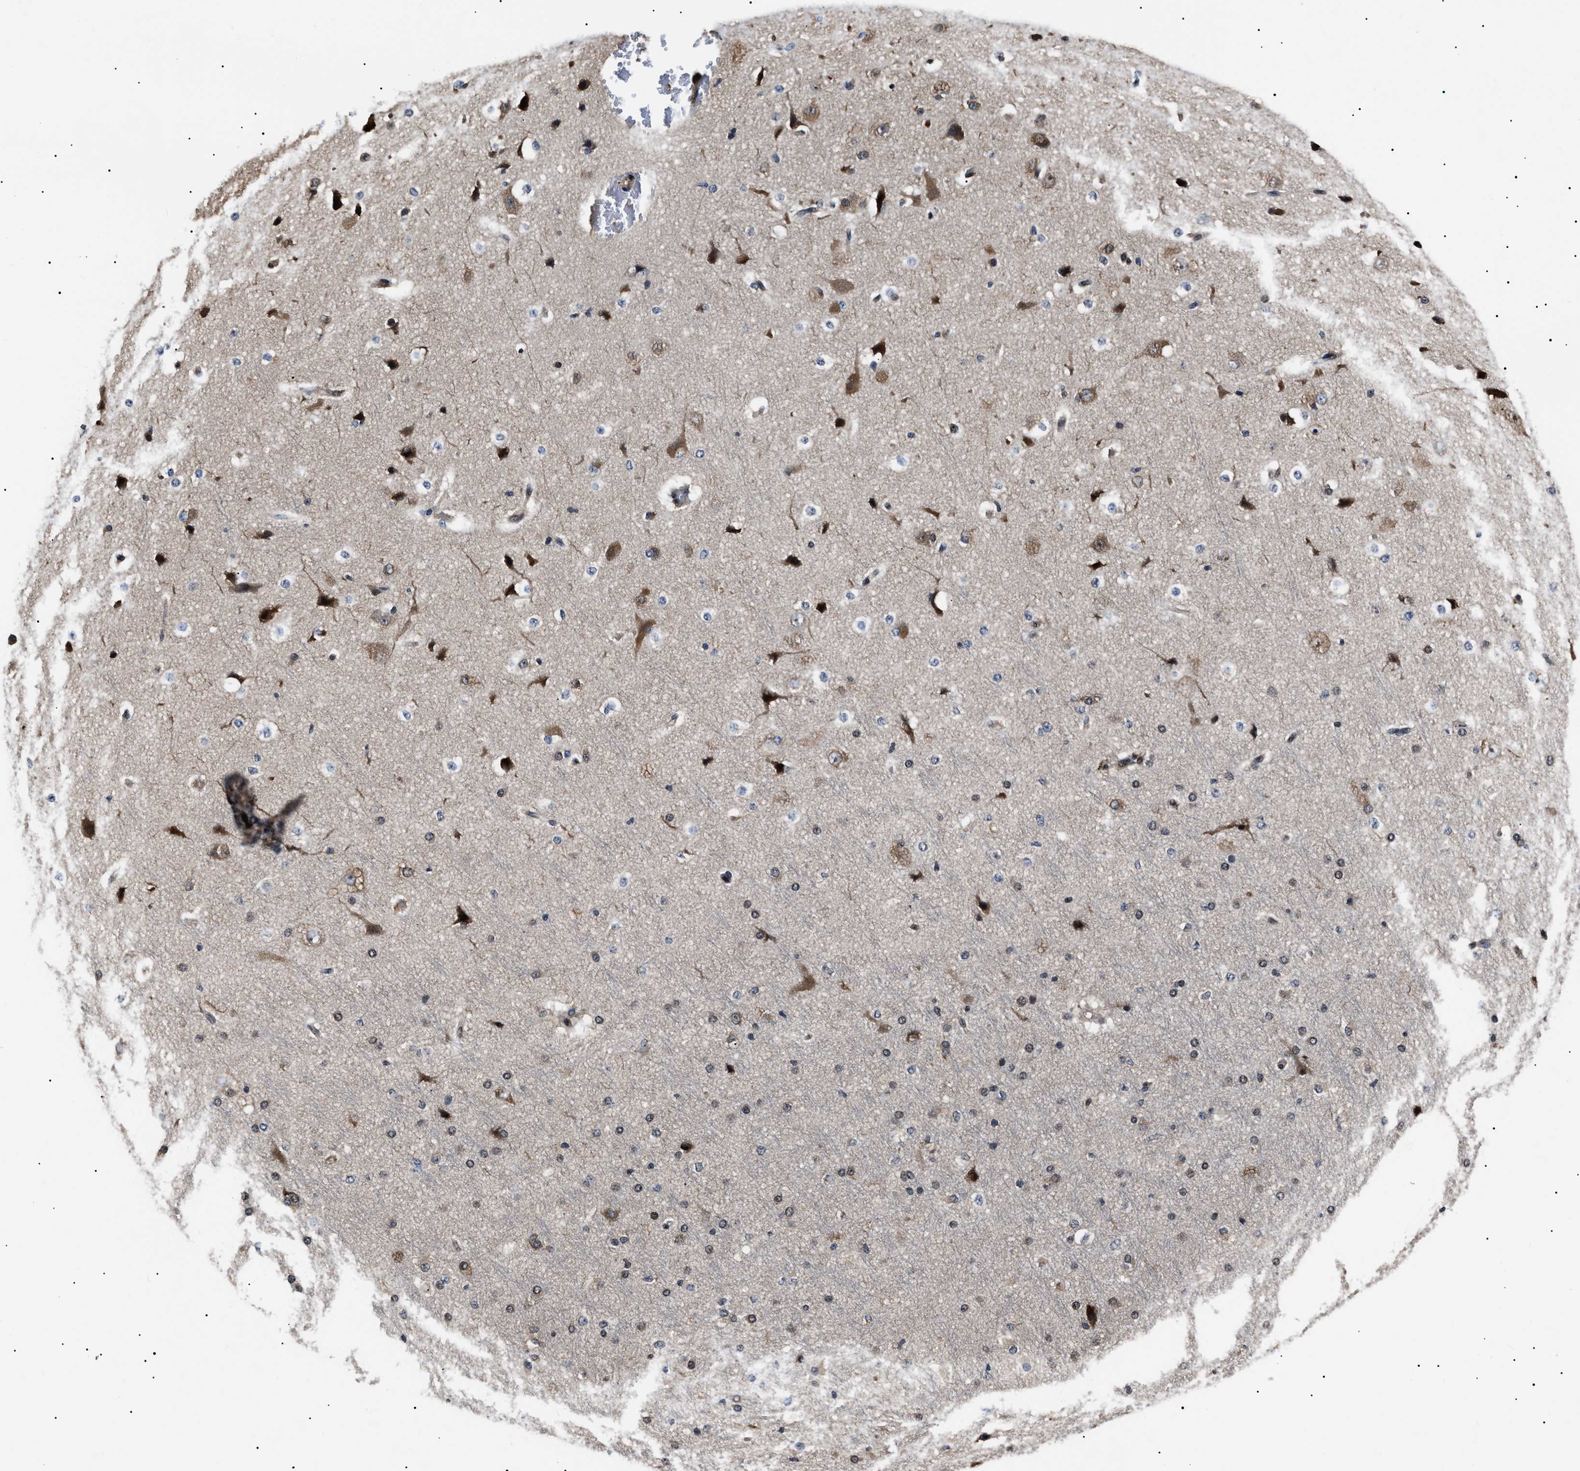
{"staining": {"intensity": "weak", "quantity": ">75%", "location": "cytoplasmic/membranous"}, "tissue": "cerebral cortex", "cell_type": "Endothelial cells", "image_type": "normal", "snomed": [{"axis": "morphology", "description": "Normal tissue, NOS"}, {"axis": "morphology", "description": "Developmental malformation"}, {"axis": "topography", "description": "Cerebral cortex"}], "caption": "Cerebral cortex stained with DAB (3,3'-diaminobenzidine) immunohistochemistry demonstrates low levels of weak cytoplasmic/membranous positivity in about >75% of endothelial cells. (Stains: DAB in brown, nuclei in blue, Microscopy: brightfield microscopy at high magnification).", "gene": "CCT8", "patient": {"sex": "female", "age": 30}}